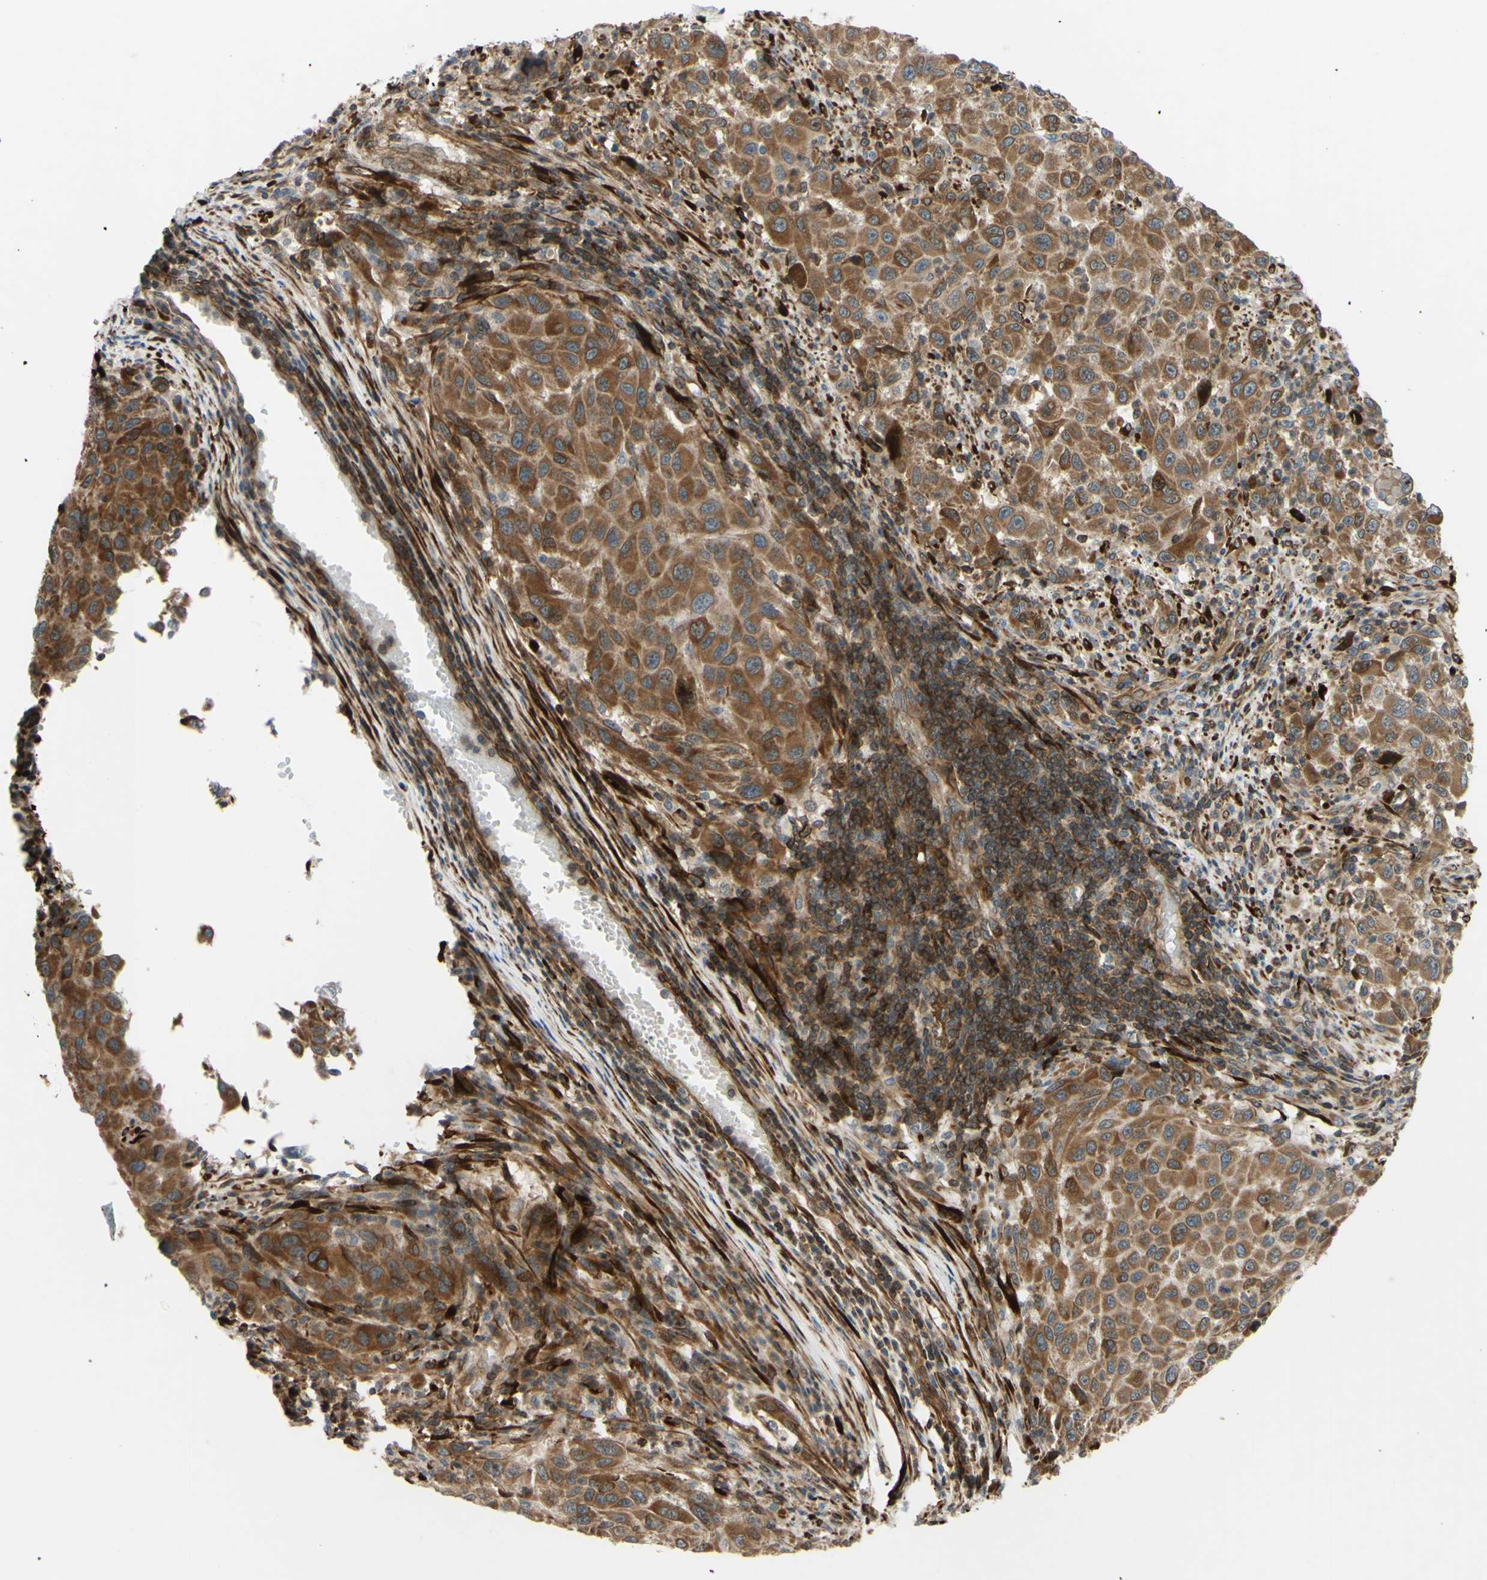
{"staining": {"intensity": "moderate", "quantity": ">75%", "location": "cytoplasmic/membranous"}, "tissue": "melanoma", "cell_type": "Tumor cells", "image_type": "cancer", "snomed": [{"axis": "morphology", "description": "Malignant melanoma, Metastatic site"}, {"axis": "topography", "description": "Lymph node"}], "caption": "An image showing moderate cytoplasmic/membranous staining in approximately >75% of tumor cells in melanoma, as visualized by brown immunohistochemical staining.", "gene": "PRAF2", "patient": {"sex": "male", "age": 61}}